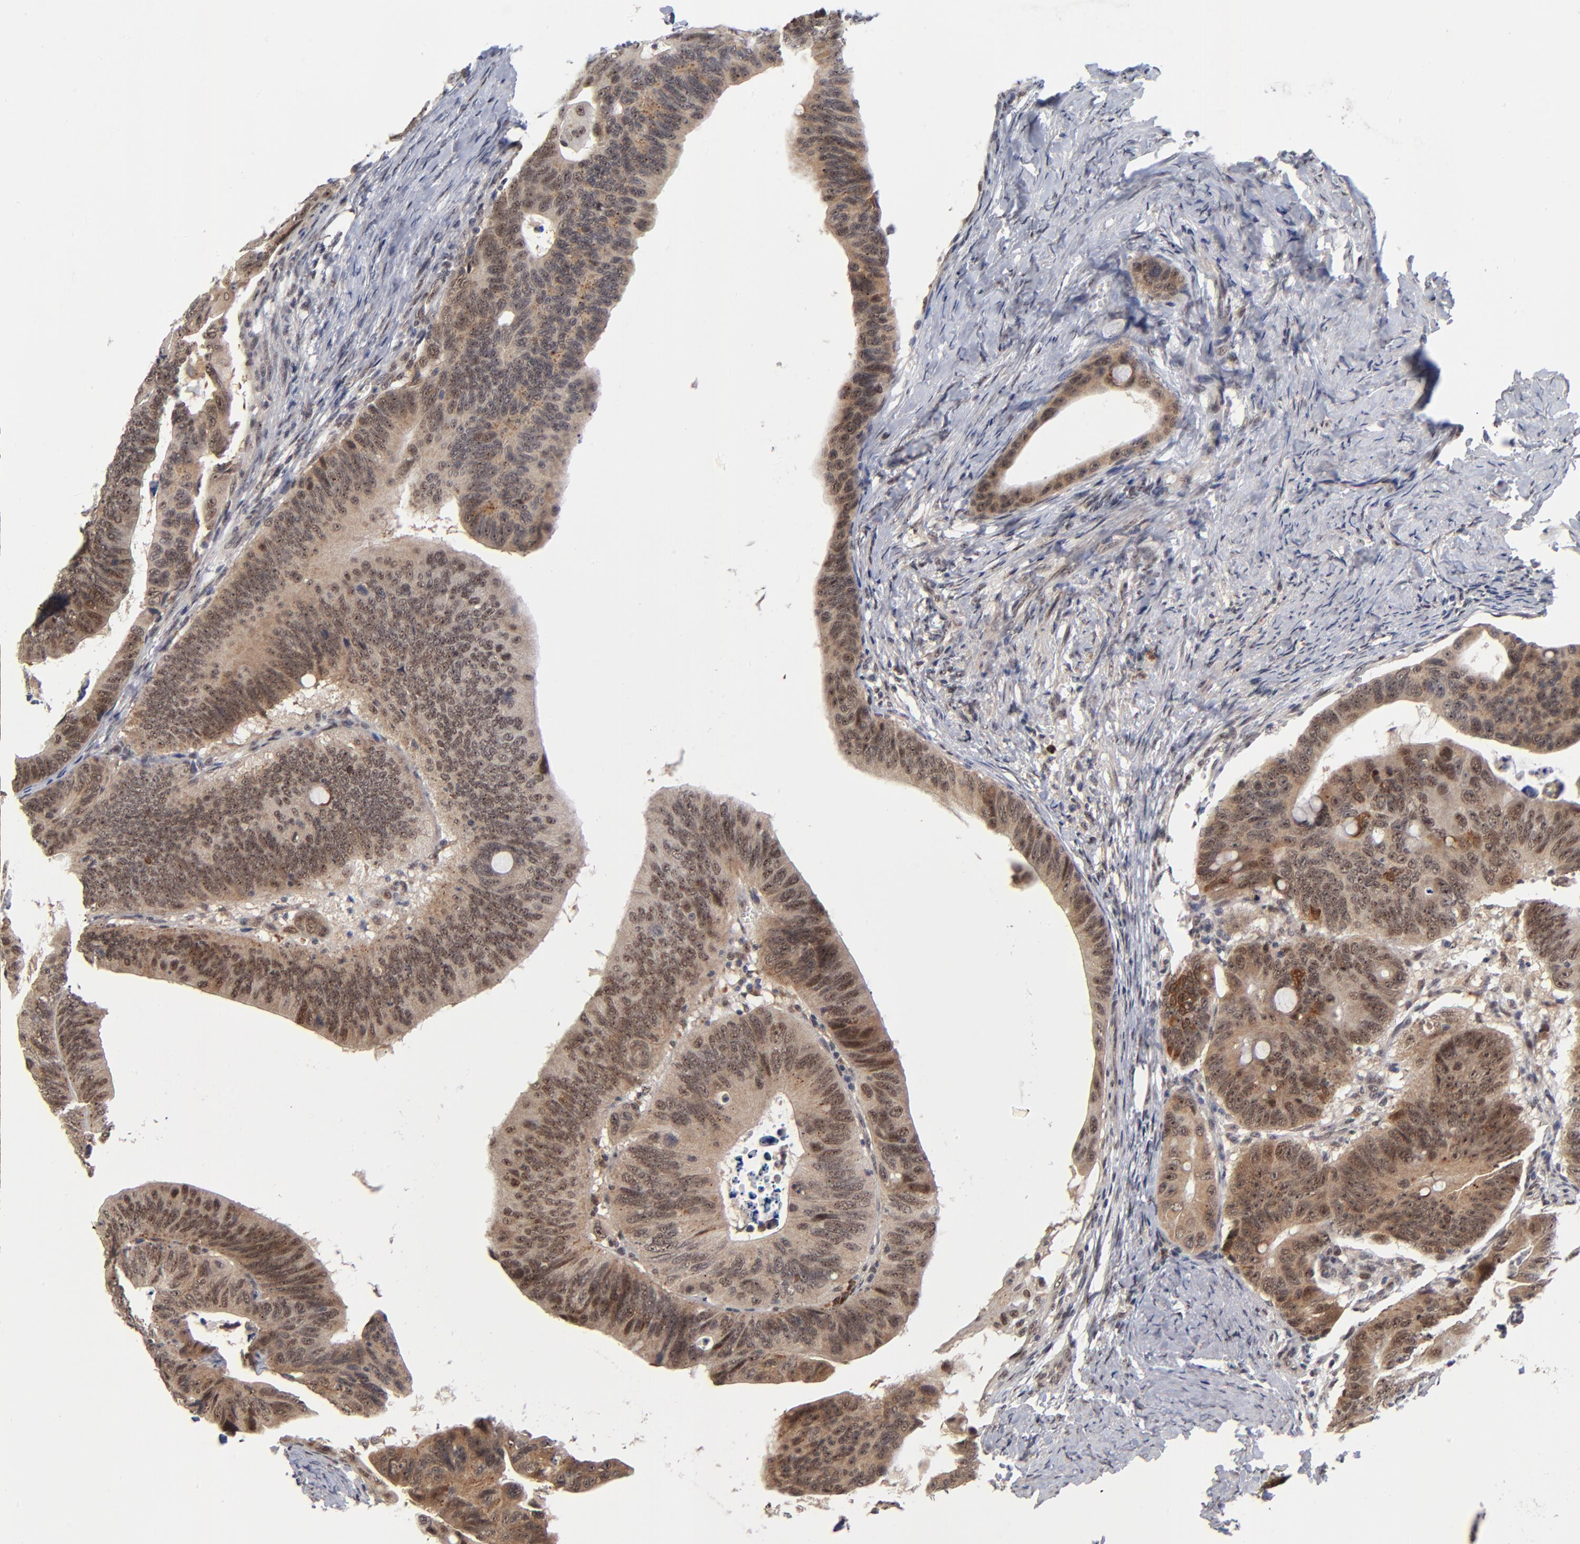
{"staining": {"intensity": "weak", "quantity": "25%-75%", "location": "cytoplasmic/membranous,nuclear"}, "tissue": "colorectal cancer", "cell_type": "Tumor cells", "image_type": "cancer", "snomed": [{"axis": "morphology", "description": "Adenocarcinoma, NOS"}, {"axis": "topography", "description": "Colon"}], "caption": "Brown immunohistochemical staining in colorectal cancer (adenocarcinoma) shows weak cytoplasmic/membranous and nuclear staining in about 25%-75% of tumor cells.", "gene": "ZNF419", "patient": {"sex": "female", "age": 55}}